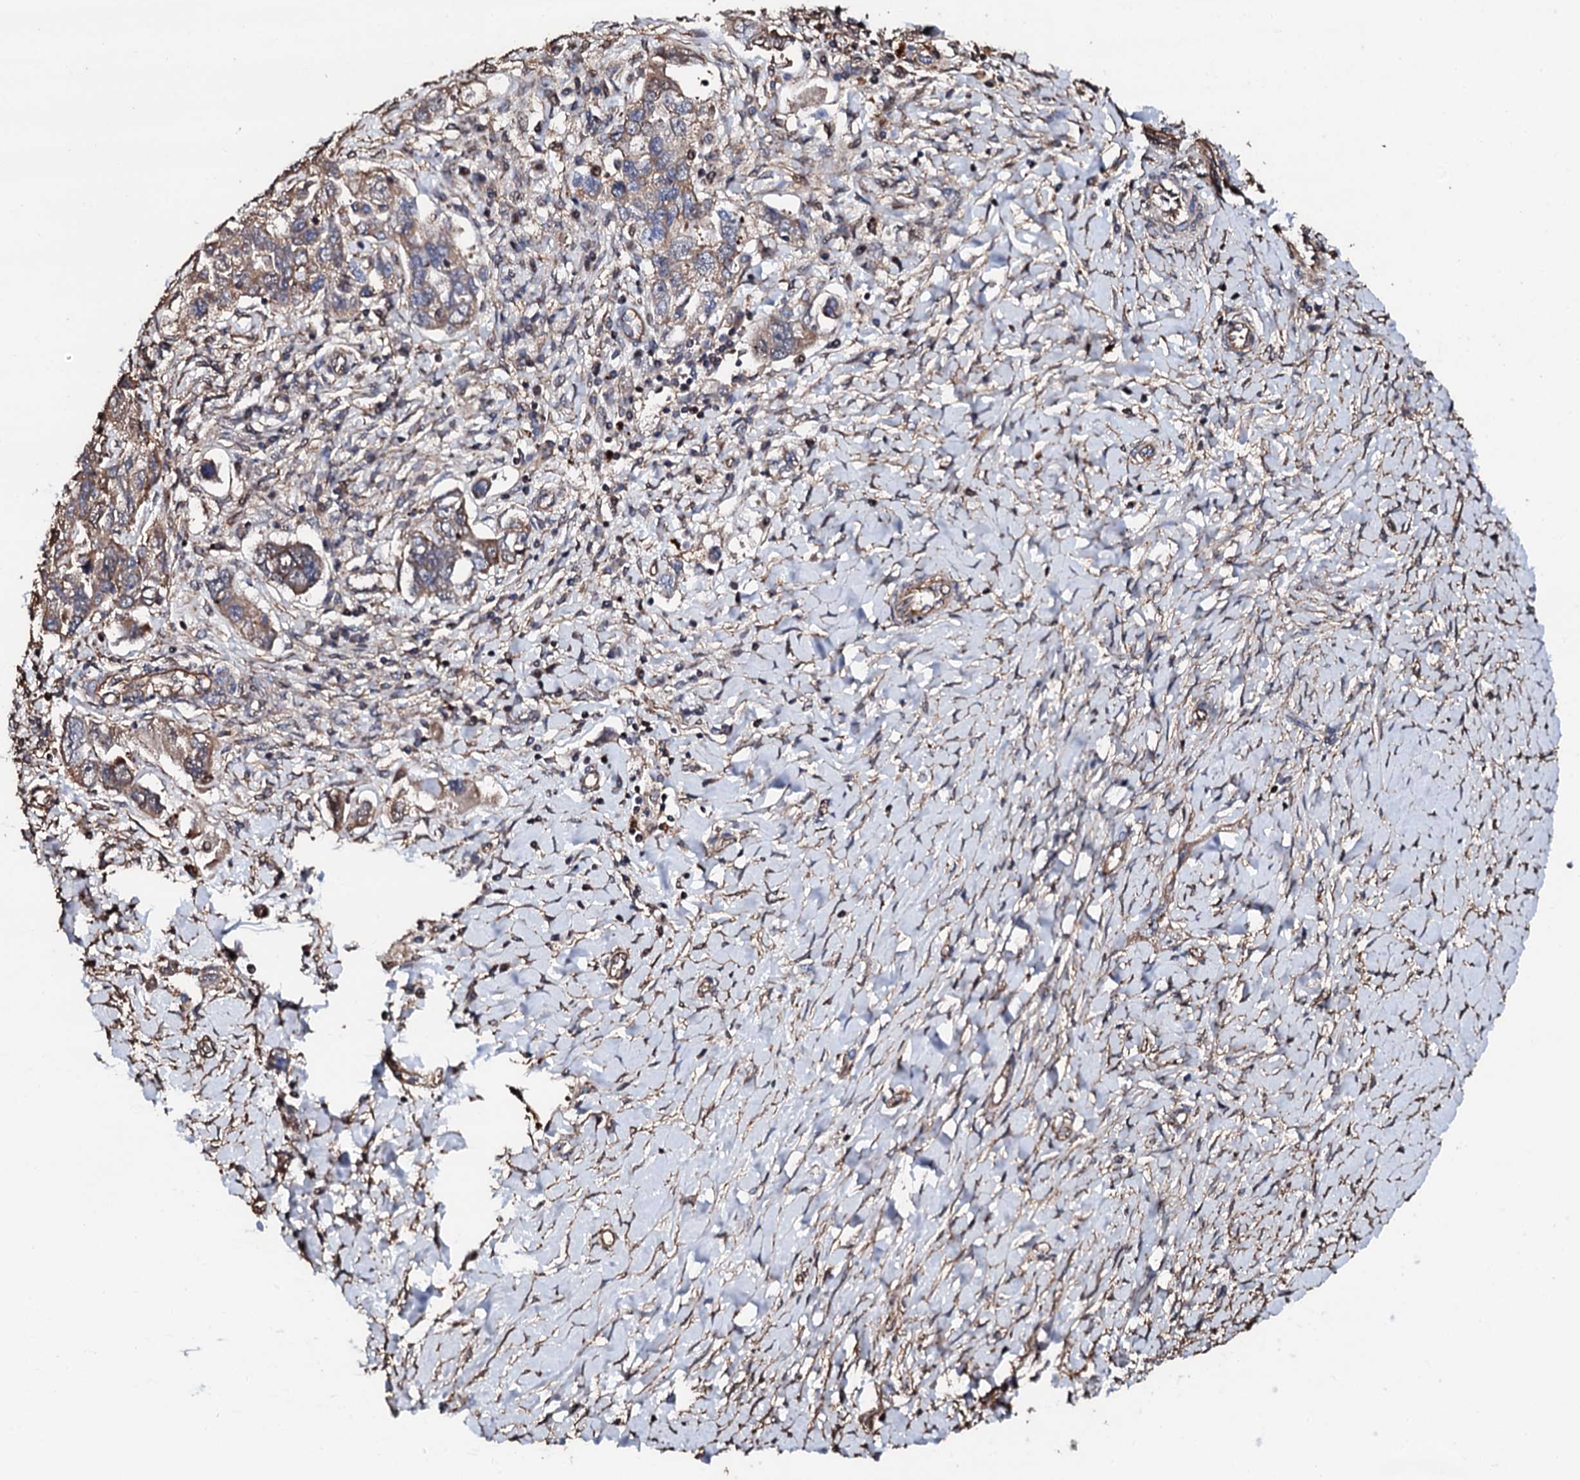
{"staining": {"intensity": "weak", "quantity": ">75%", "location": "cytoplasmic/membranous"}, "tissue": "ovarian cancer", "cell_type": "Tumor cells", "image_type": "cancer", "snomed": [{"axis": "morphology", "description": "Carcinoma, NOS"}, {"axis": "morphology", "description": "Cystadenocarcinoma, serous, NOS"}, {"axis": "topography", "description": "Ovary"}], "caption": "IHC (DAB) staining of human ovarian cancer reveals weak cytoplasmic/membranous protein positivity in approximately >75% of tumor cells. Using DAB (brown) and hematoxylin (blue) stains, captured at high magnification using brightfield microscopy.", "gene": "CKAP5", "patient": {"sex": "female", "age": 69}}